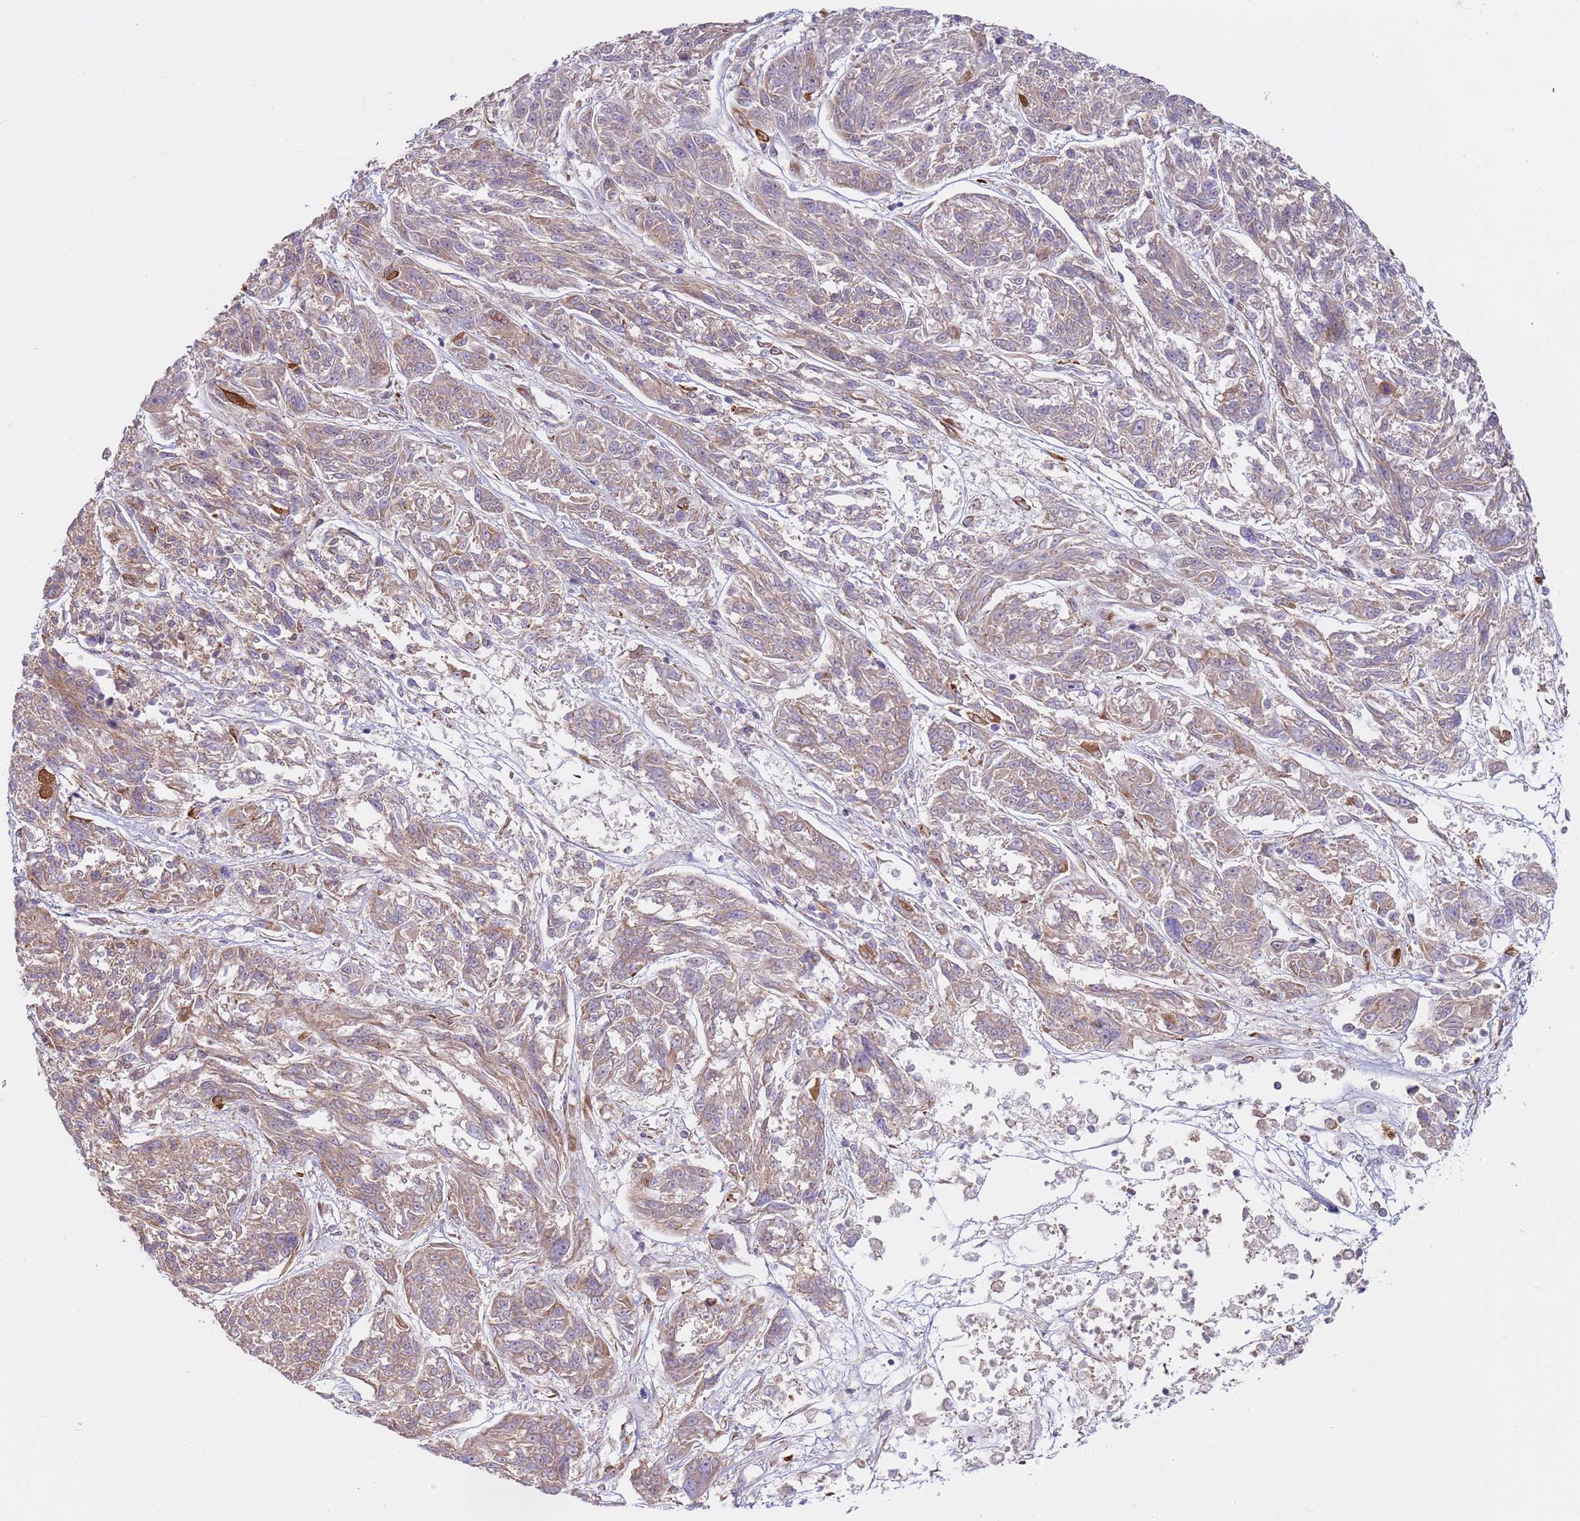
{"staining": {"intensity": "weak", "quantity": ">75%", "location": "cytoplasmic/membranous"}, "tissue": "melanoma", "cell_type": "Tumor cells", "image_type": "cancer", "snomed": [{"axis": "morphology", "description": "Malignant melanoma, NOS"}, {"axis": "topography", "description": "Skin"}], "caption": "A brown stain labels weak cytoplasmic/membranous expression of a protein in human malignant melanoma tumor cells. The staining is performed using DAB brown chromogen to label protein expression. The nuclei are counter-stained blue using hematoxylin.", "gene": "DCAF4", "patient": {"sex": "male", "age": 53}}